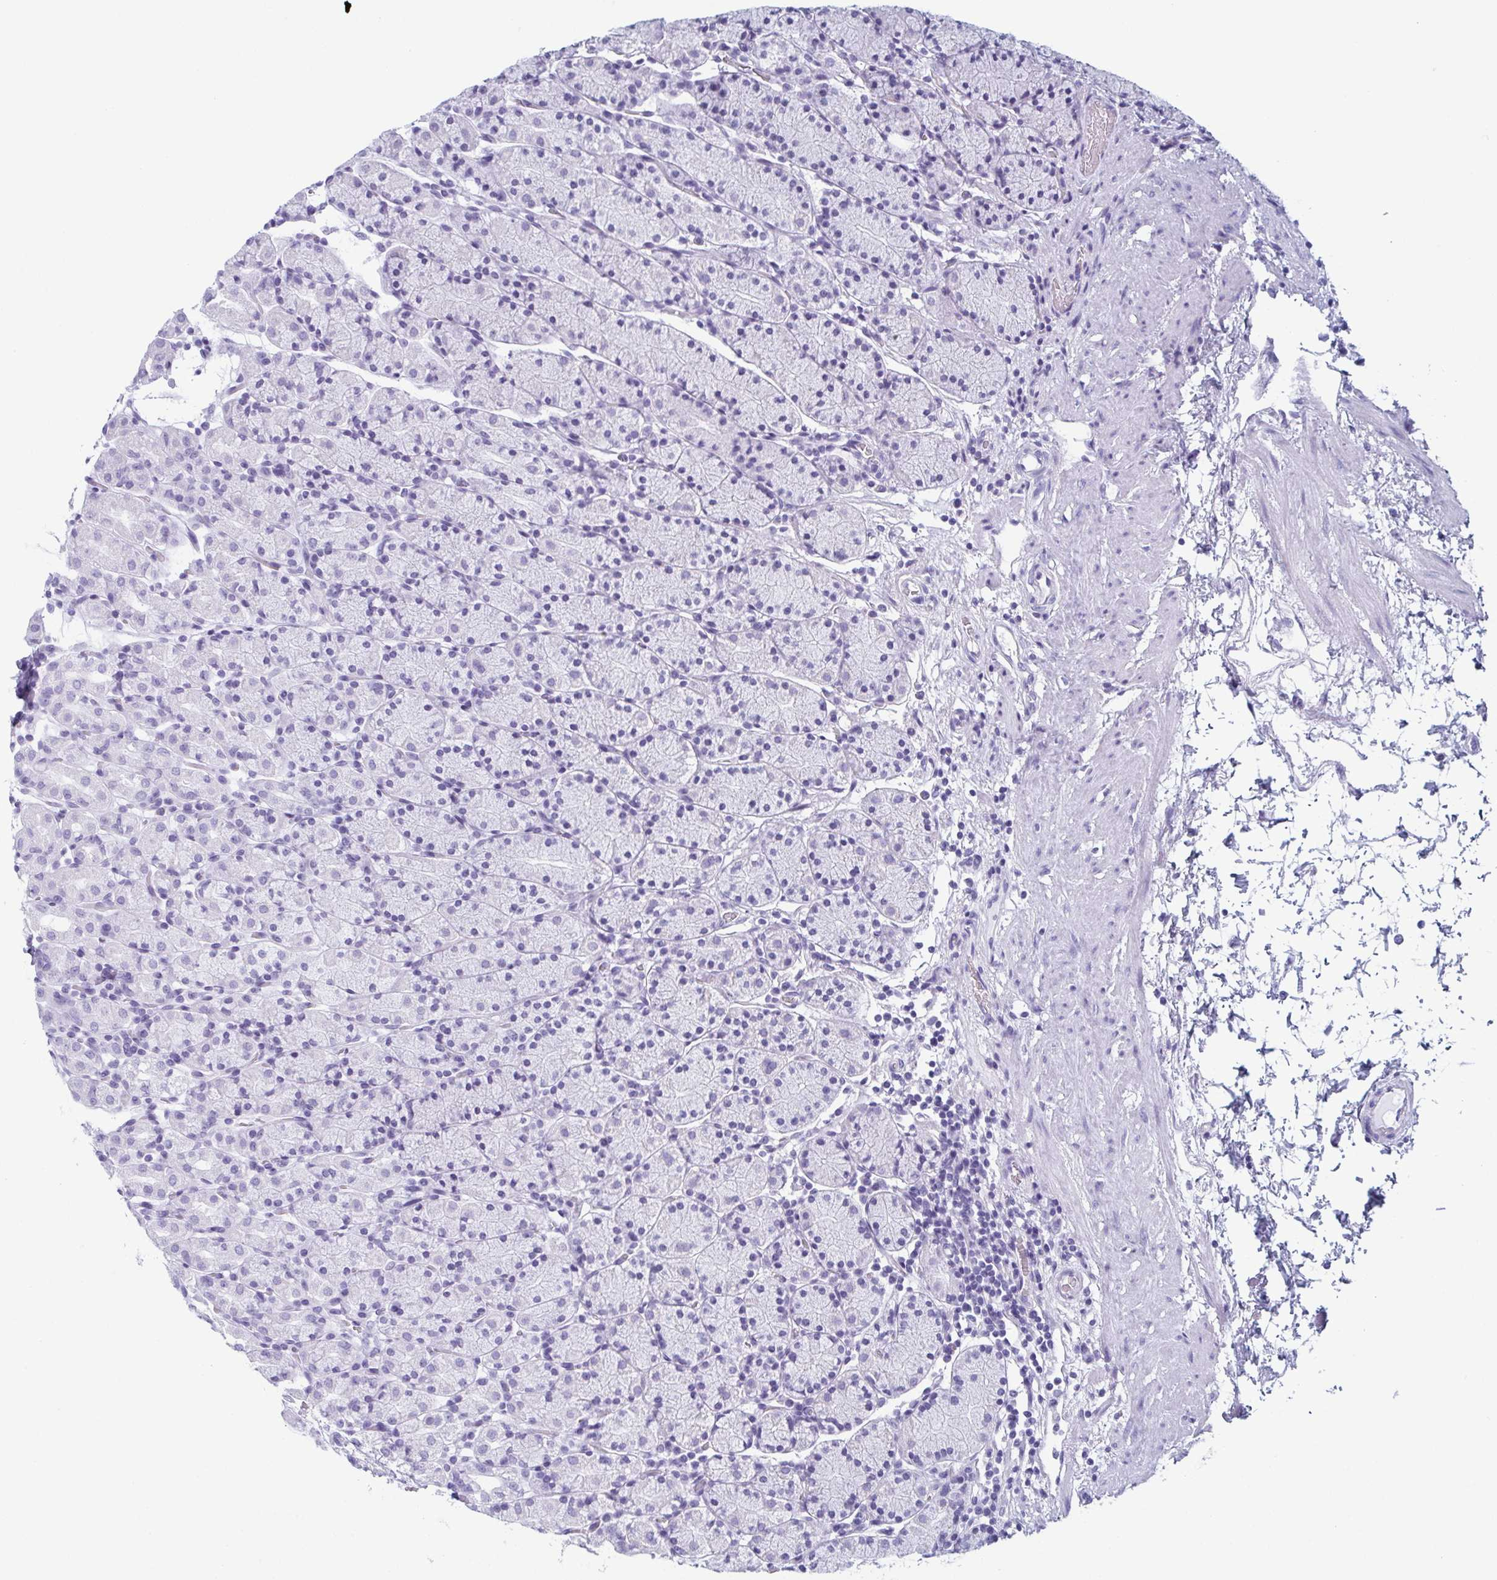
{"staining": {"intensity": "negative", "quantity": "none", "location": "none"}, "tissue": "stomach", "cell_type": "Glandular cells", "image_type": "normal", "snomed": [{"axis": "morphology", "description": "Normal tissue, NOS"}, {"axis": "topography", "description": "Stomach, upper"}, {"axis": "topography", "description": "Stomach"}], "caption": "Immunohistochemistry micrograph of unremarkable human stomach stained for a protein (brown), which shows no expression in glandular cells. (Brightfield microscopy of DAB IHC at high magnification).", "gene": "ENKUR", "patient": {"sex": "male", "age": 62}}